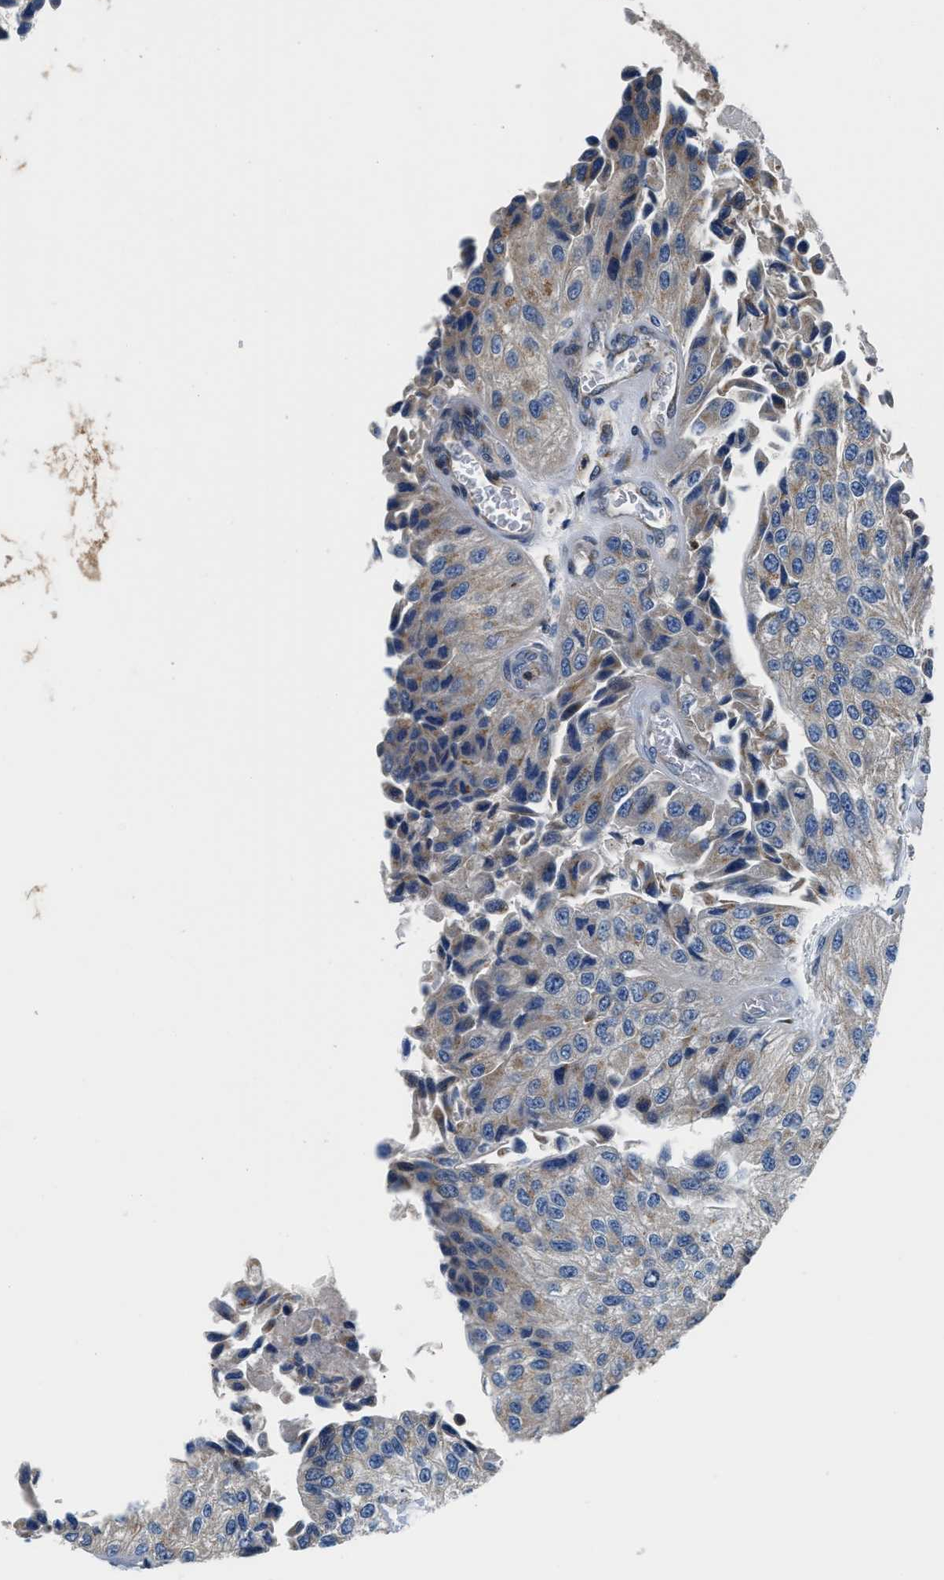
{"staining": {"intensity": "weak", "quantity": "25%-75%", "location": "cytoplasmic/membranous"}, "tissue": "urothelial cancer", "cell_type": "Tumor cells", "image_type": "cancer", "snomed": [{"axis": "morphology", "description": "Urothelial carcinoma, High grade"}, {"axis": "topography", "description": "Kidney"}, {"axis": "topography", "description": "Urinary bladder"}], "caption": "Human urothelial cancer stained for a protein (brown) displays weak cytoplasmic/membranous positive staining in about 25%-75% of tumor cells.", "gene": "FUT8", "patient": {"sex": "male", "age": 77}}